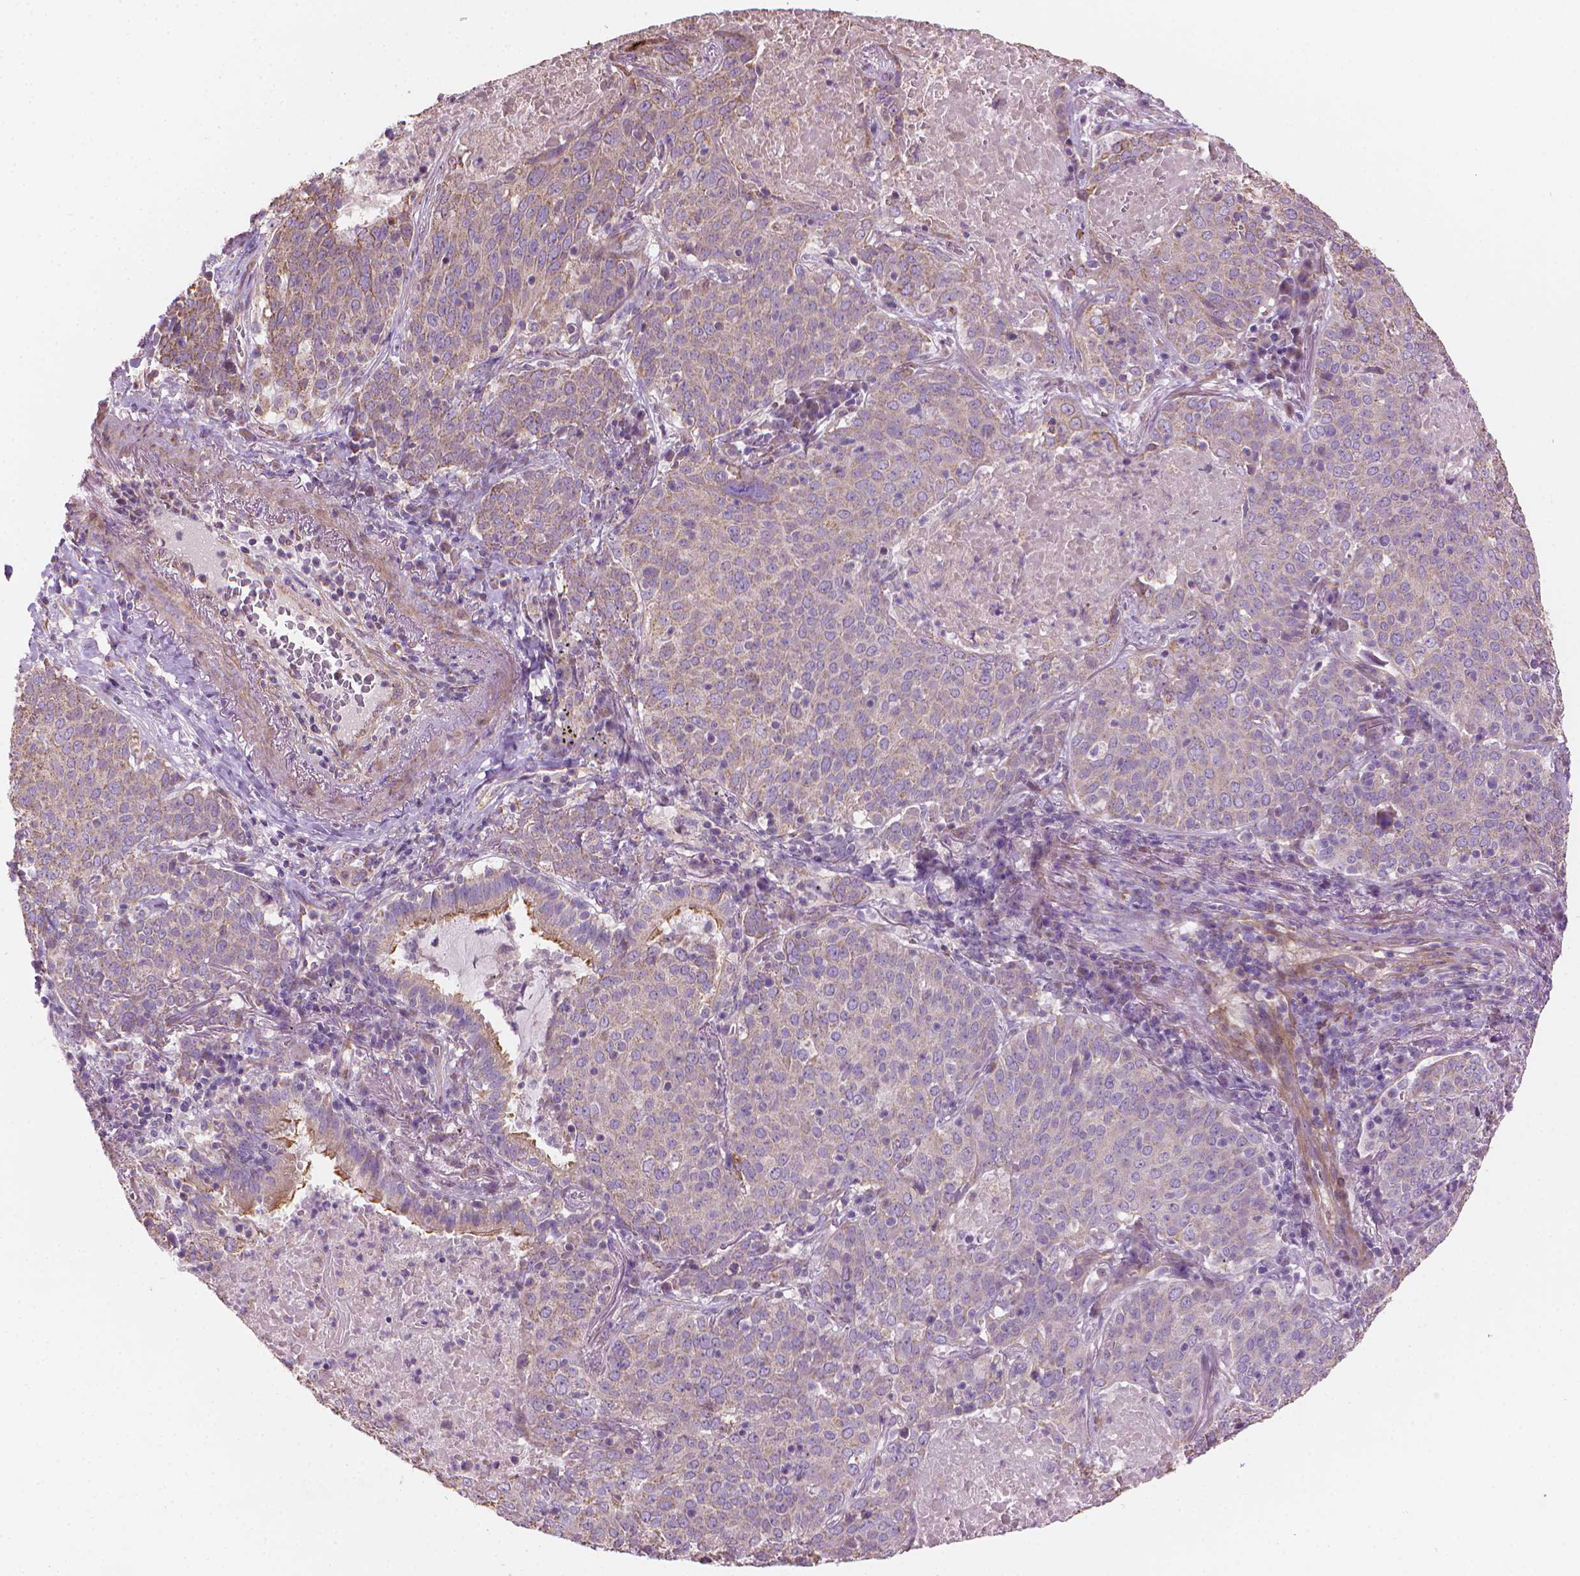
{"staining": {"intensity": "weak", "quantity": "<25%", "location": "cytoplasmic/membranous"}, "tissue": "lung cancer", "cell_type": "Tumor cells", "image_type": "cancer", "snomed": [{"axis": "morphology", "description": "Squamous cell carcinoma, NOS"}, {"axis": "topography", "description": "Lung"}], "caption": "A high-resolution histopathology image shows immunohistochemistry (IHC) staining of squamous cell carcinoma (lung), which displays no significant staining in tumor cells.", "gene": "TTC29", "patient": {"sex": "male", "age": 82}}